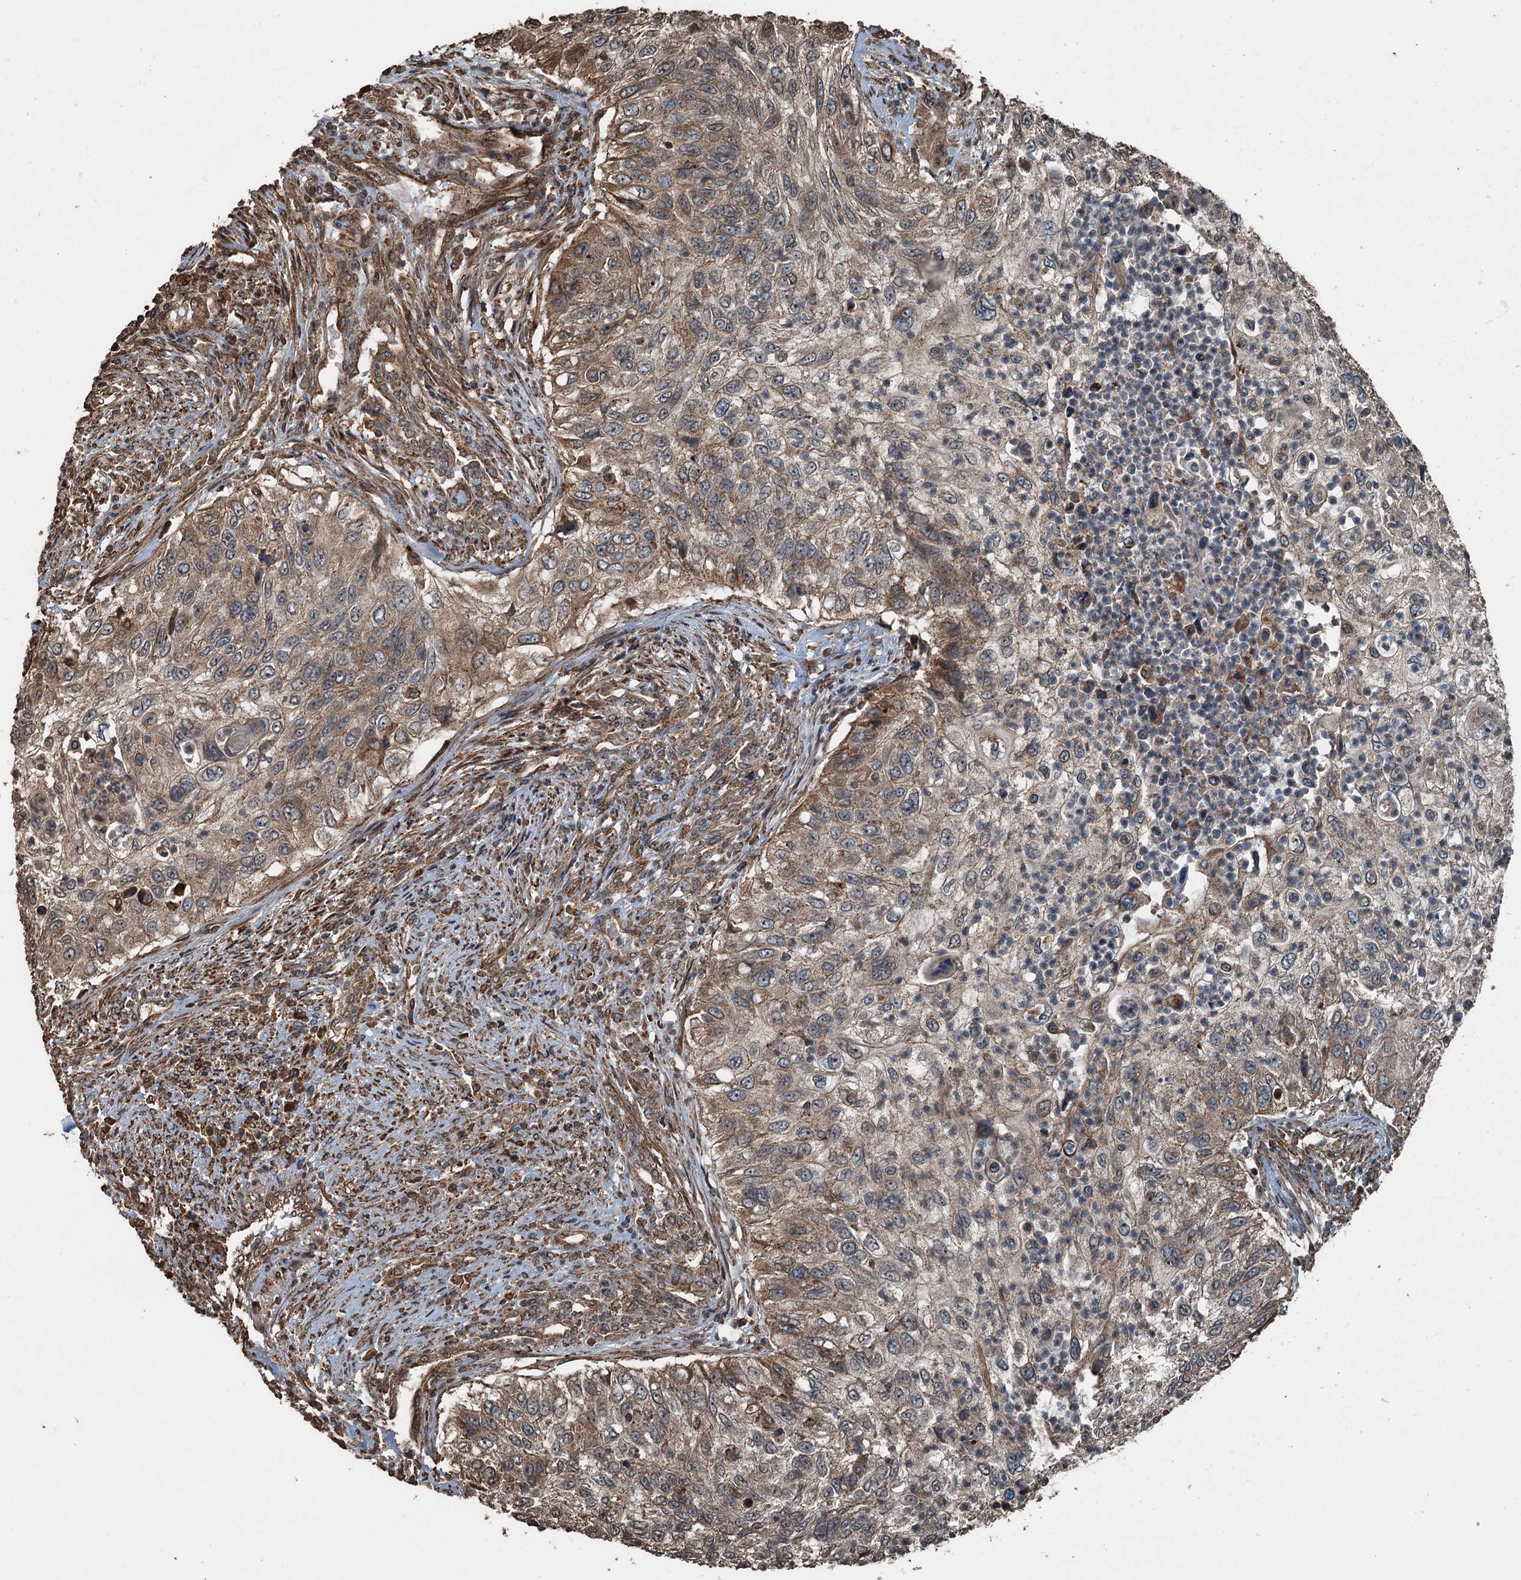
{"staining": {"intensity": "weak", "quantity": ">75%", "location": "cytoplasmic/membranous,nuclear"}, "tissue": "urothelial cancer", "cell_type": "Tumor cells", "image_type": "cancer", "snomed": [{"axis": "morphology", "description": "Urothelial carcinoma, High grade"}, {"axis": "topography", "description": "Urinary bladder"}], "caption": "Protein analysis of high-grade urothelial carcinoma tissue reveals weak cytoplasmic/membranous and nuclear staining in approximately >75% of tumor cells.", "gene": "TCTN1", "patient": {"sex": "female", "age": 60}}